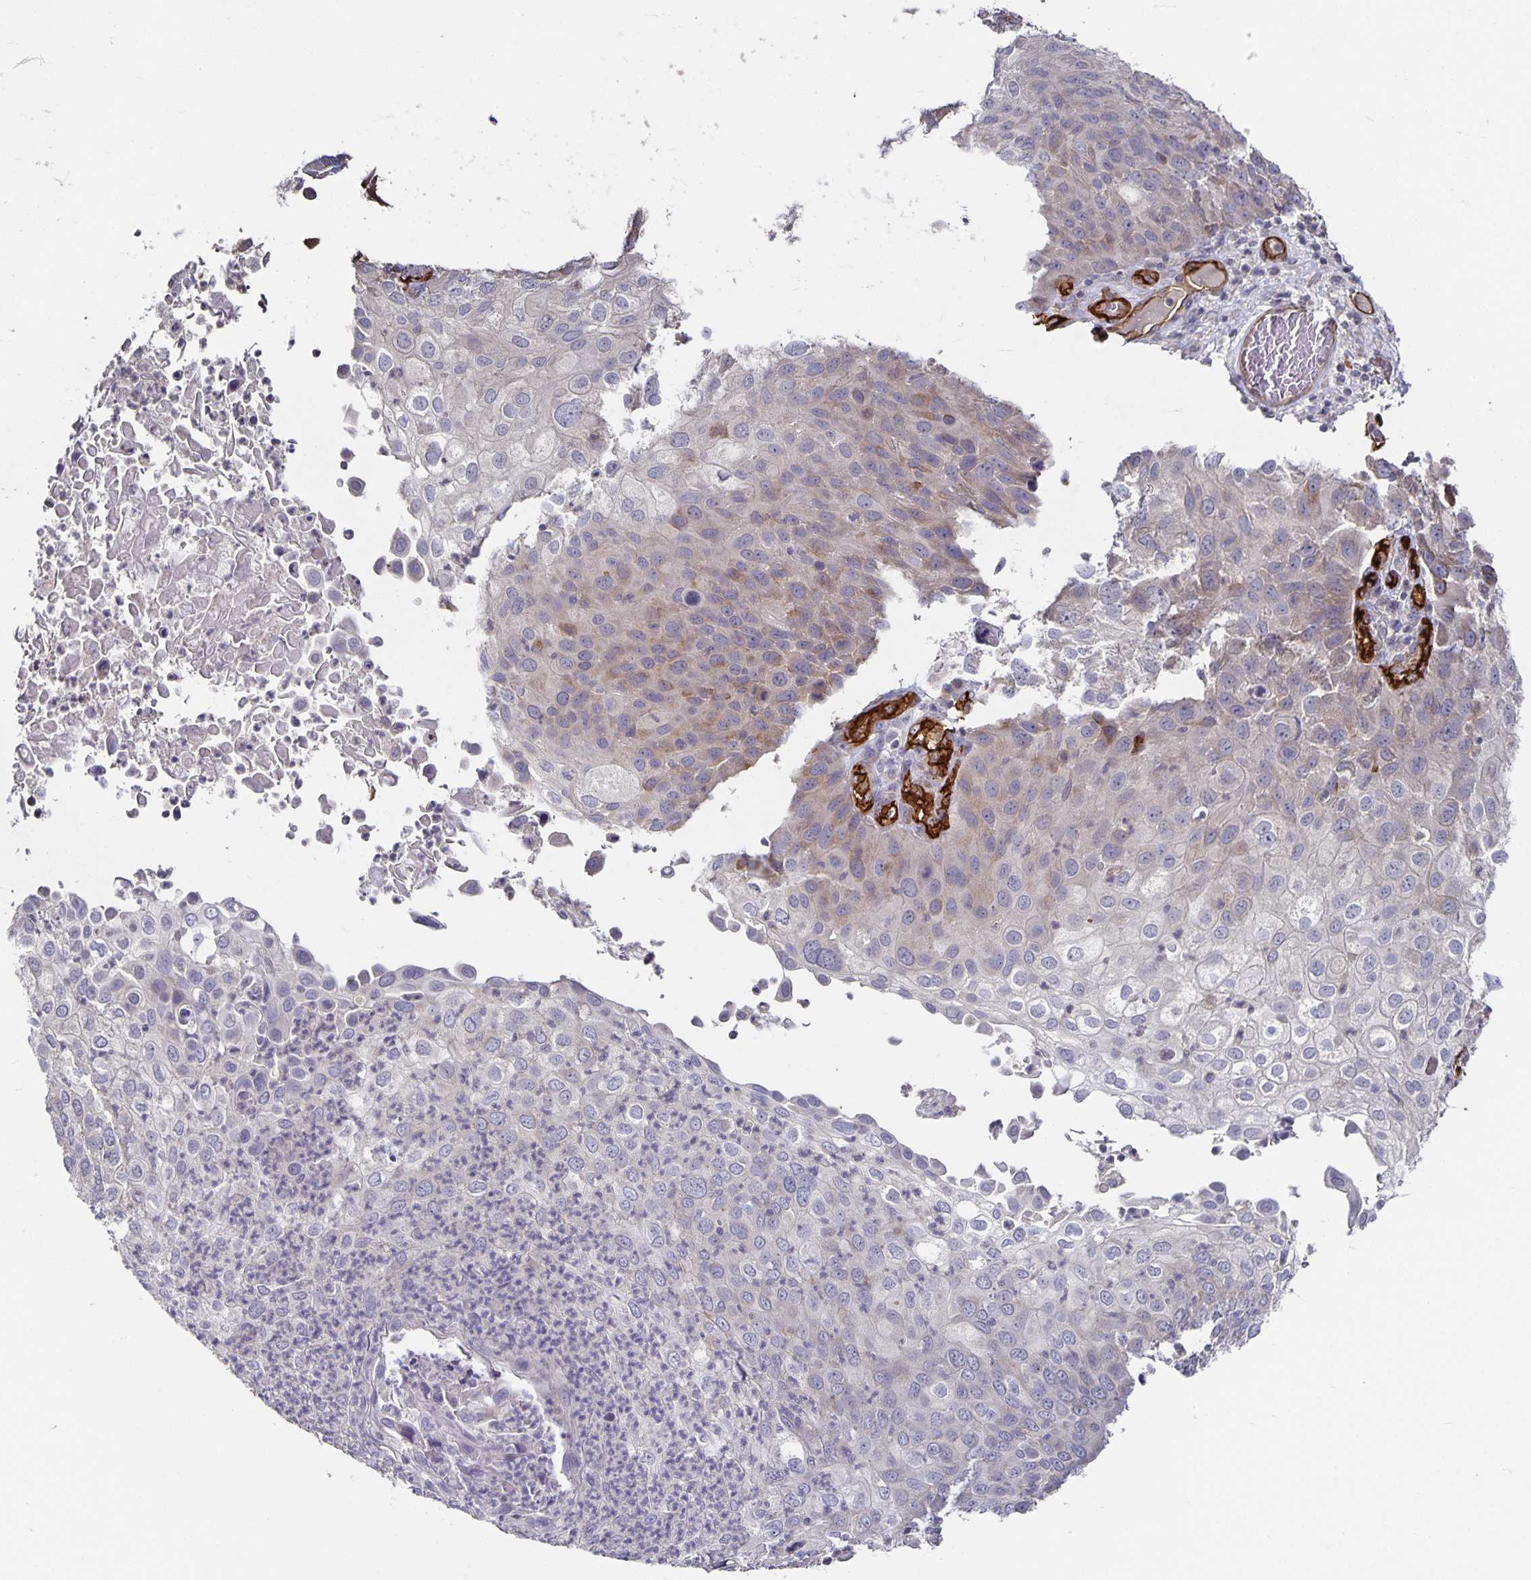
{"staining": {"intensity": "weak", "quantity": "<25%", "location": "cytoplasmic/membranous"}, "tissue": "skin cancer", "cell_type": "Tumor cells", "image_type": "cancer", "snomed": [{"axis": "morphology", "description": "Squamous cell carcinoma, NOS"}, {"axis": "topography", "description": "Skin"}], "caption": "Skin squamous cell carcinoma stained for a protein using immunohistochemistry demonstrates no staining tumor cells.", "gene": "PODXL", "patient": {"sex": "male", "age": 87}}